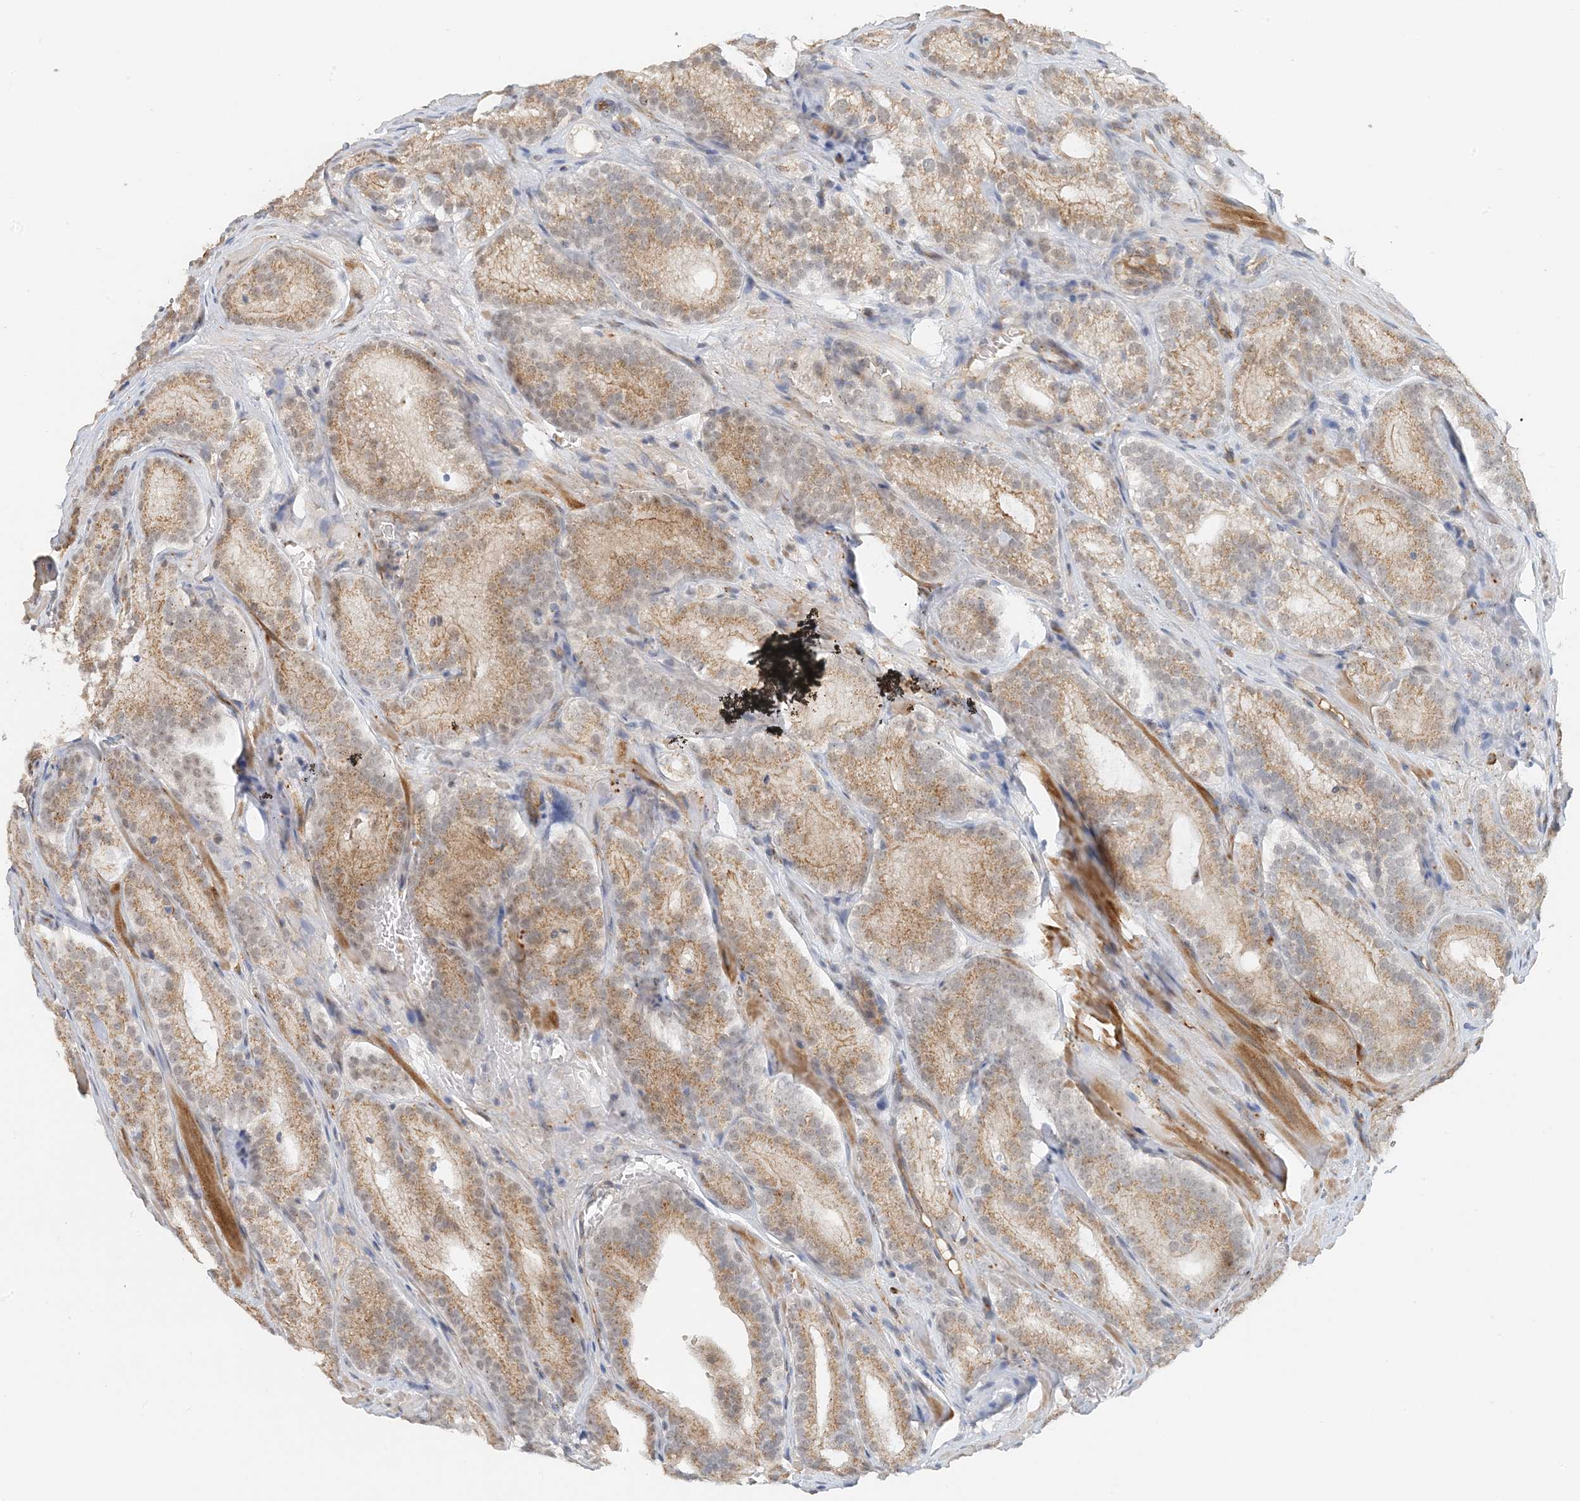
{"staining": {"intensity": "moderate", "quantity": ">75%", "location": "cytoplasmic/membranous"}, "tissue": "prostate cancer", "cell_type": "Tumor cells", "image_type": "cancer", "snomed": [{"axis": "morphology", "description": "Adenocarcinoma, High grade"}, {"axis": "topography", "description": "Prostate"}], "caption": "Tumor cells reveal moderate cytoplasmic/membranous staining in about >75% of cells in prostate adenocarcinoma (high-grade). (brown staining indicates protein expression, while blue staining denotes nuclei).", "gene": "ZCCHC4", "patient": {"sex": "male", "age": 57}}